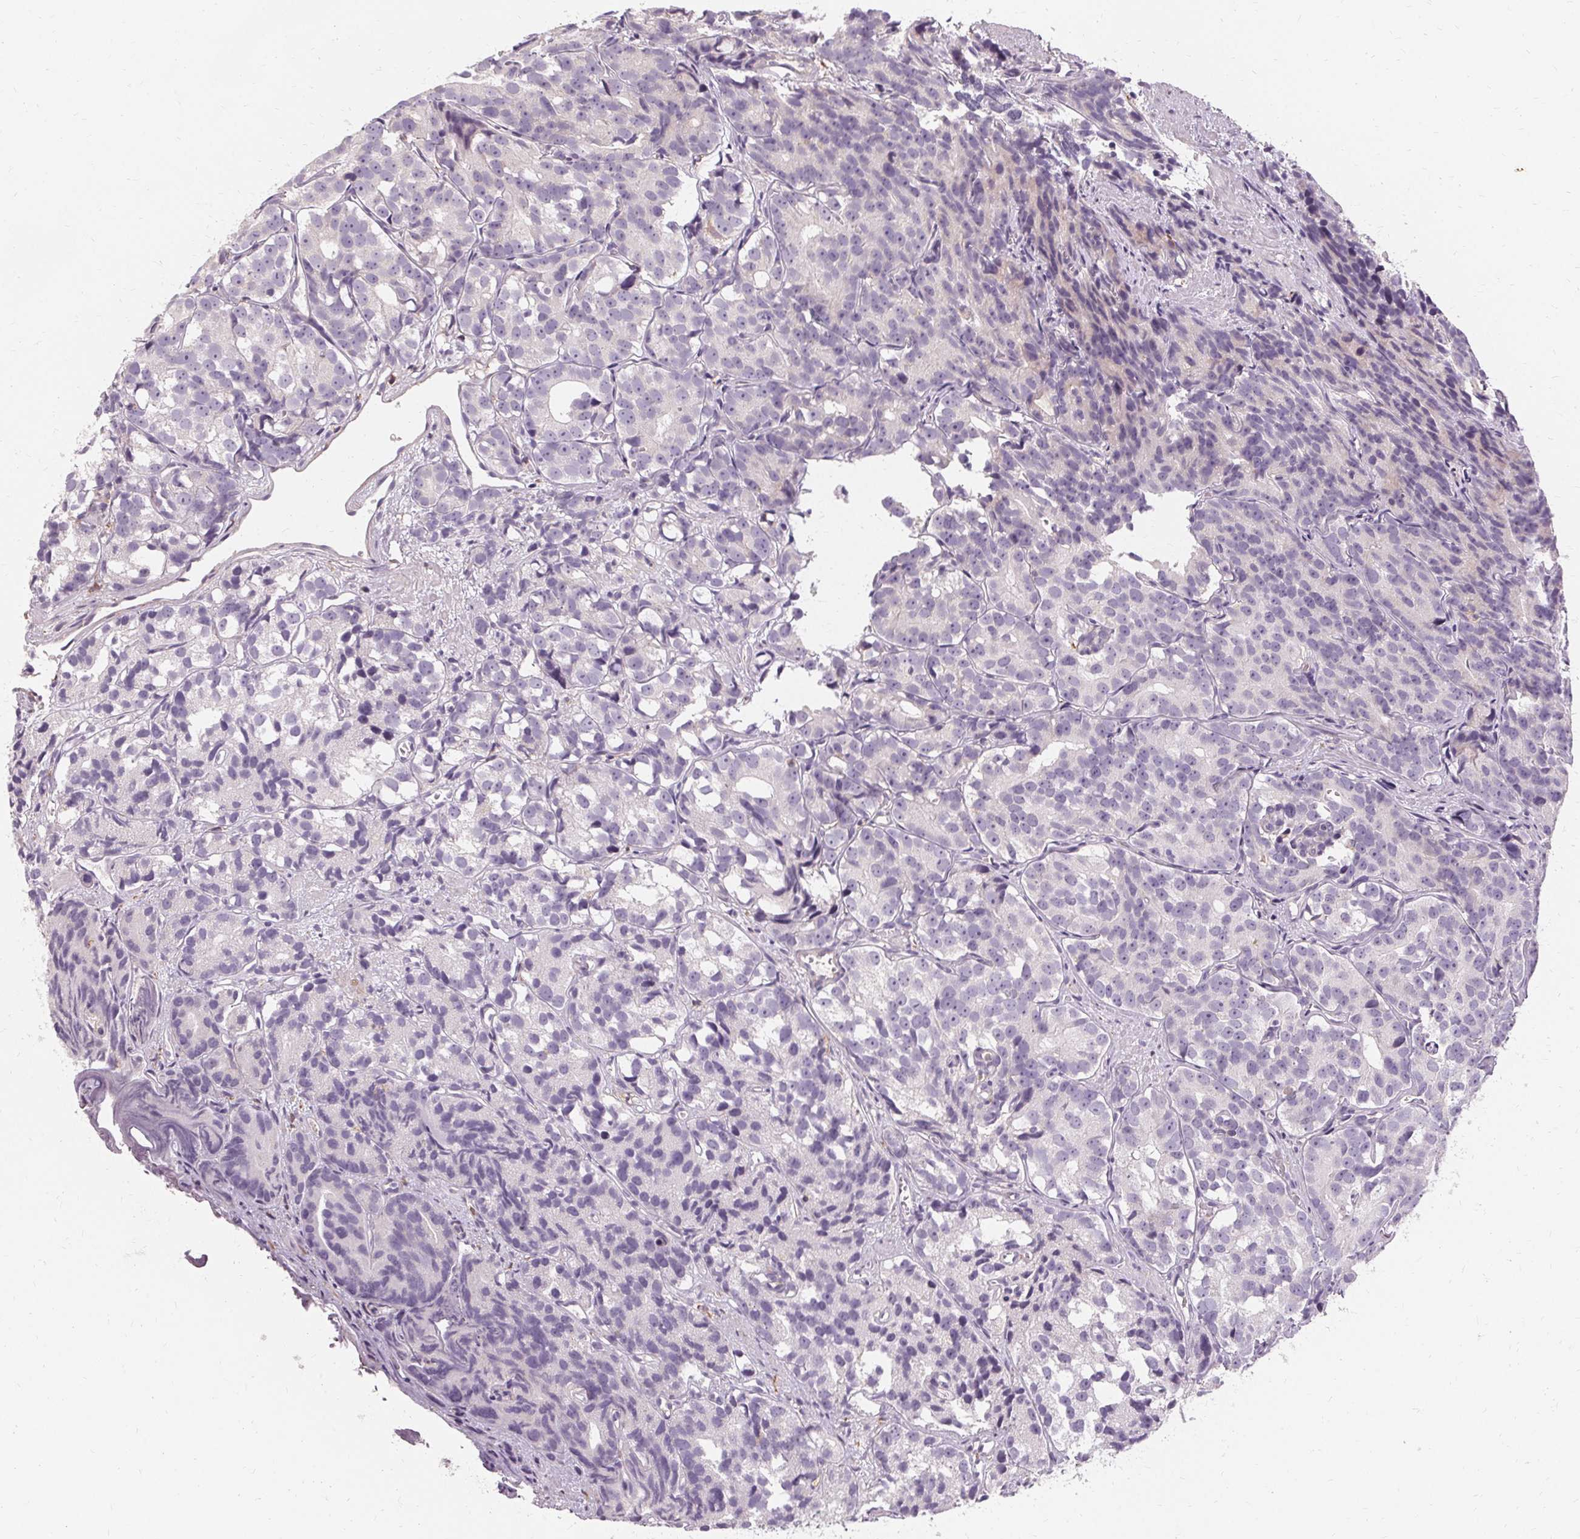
{"staining": {"intensity": "negative", "quantity": "none", "location": "none"}, "tissue": "prostate cancer", "cell_type": "Tumor cells", "image_type": "cancer", "snomed": [{"axis": "morphology", "description": "Adenocarcinoma, High grade"}, {"axis": "topography", "description": "Prostate"}], "caption": "An image of prostate adenocarcinoma (high-grade) stained for a protein reveals no brown staining in tumor cells.", "gene": "IFNGR1", "patient": {"sex": "male", "age": 77}}